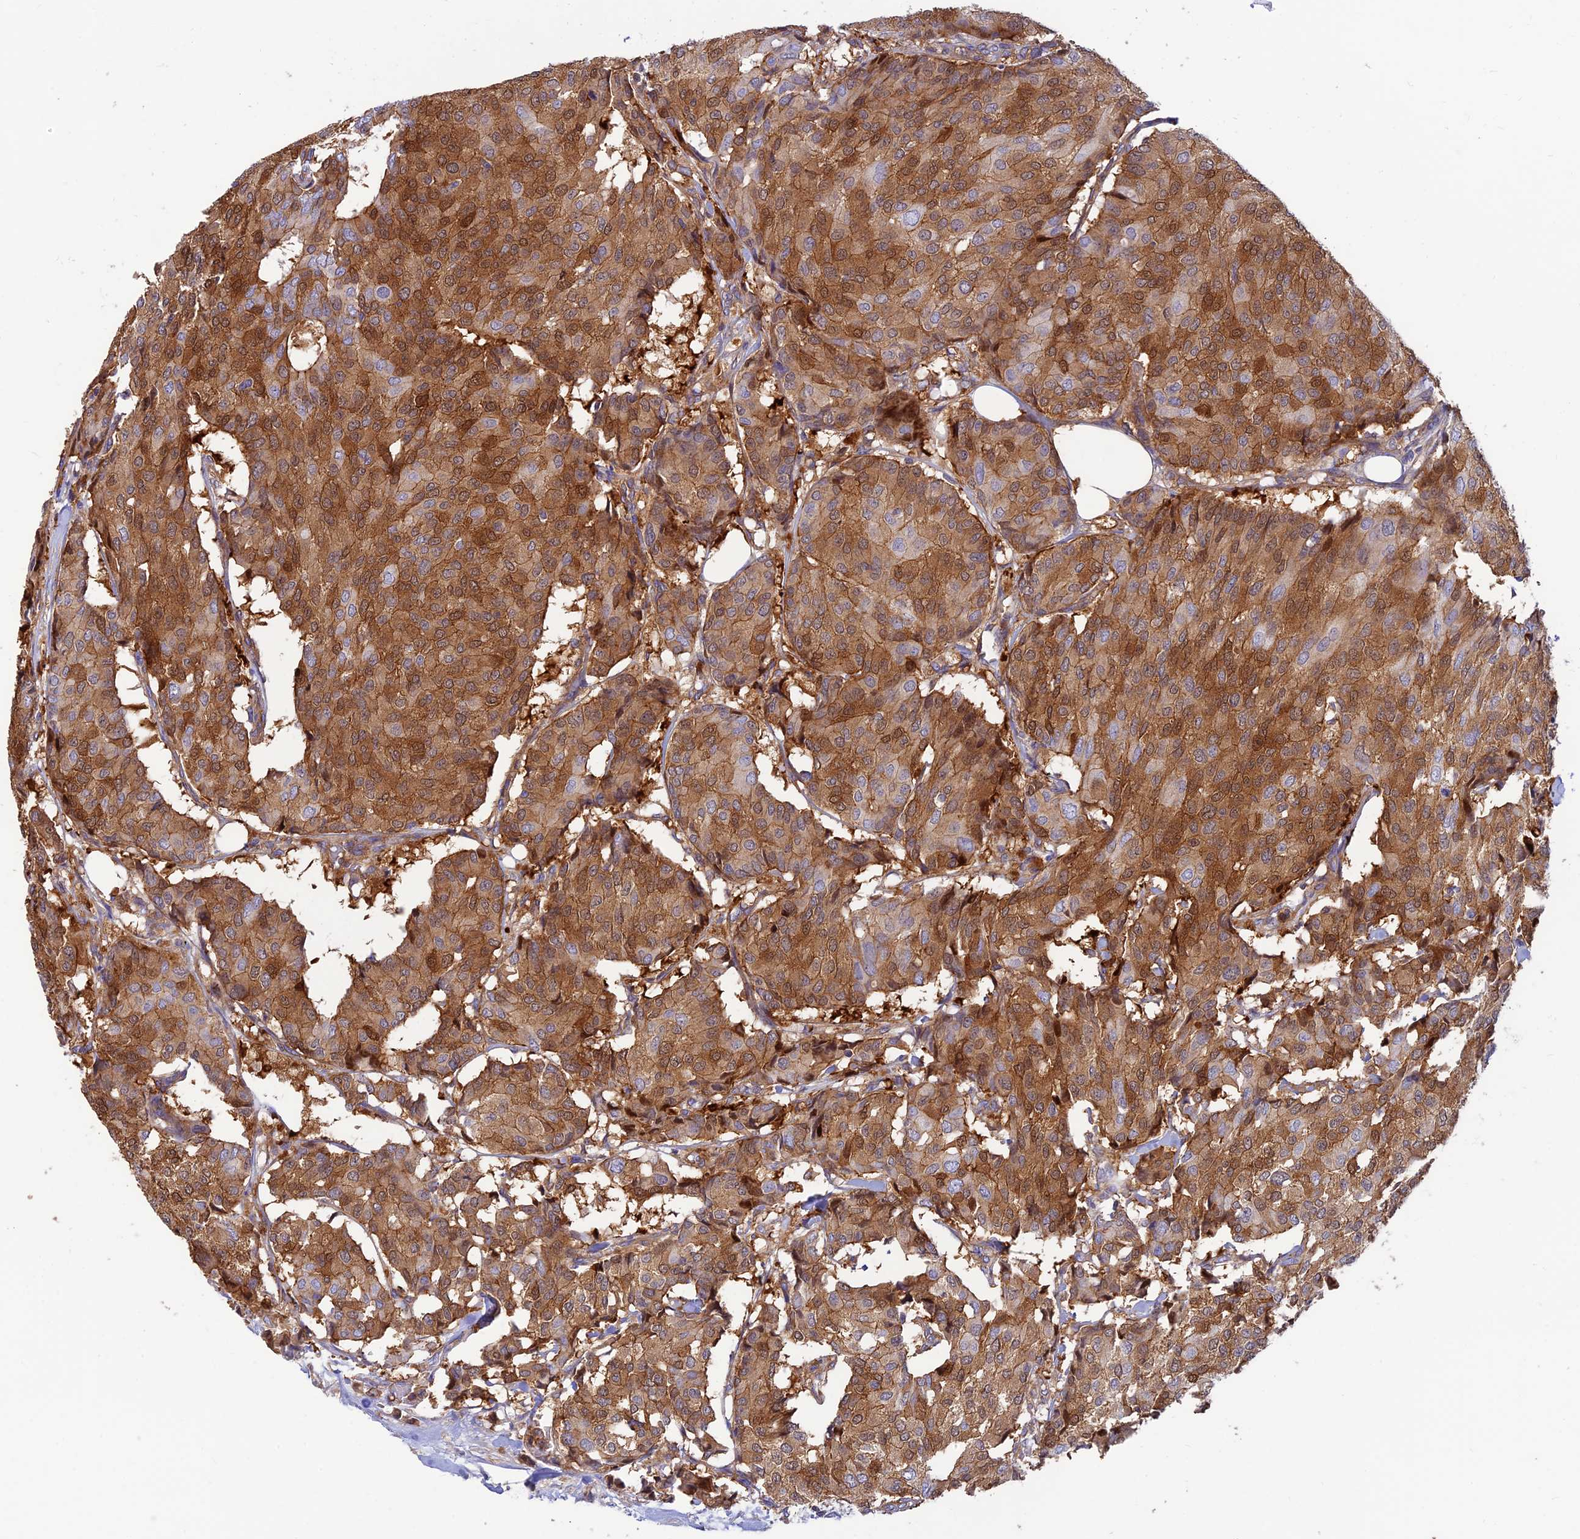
{"staining": {"intensity": "moderate", "quantity": ">75%", "location": "cytoplasmic/membranous,nuclear"}, "tissue": "breast cancer", "cell_type": "Tumor cells", "image_type": "cancer", "snomed": [{"axis": "morphology", "description": "Duct carcinoma"}, {"axis": "topography", "description": "Breast"}], "caption": "Protein staining by IHC demonstrates moderate cytoplasmic/membranous and nuclear expression in about >75% of tumor cells in breast cancer (infiltrating ductal carcinoma). The staining was performed using DAB (3,3'-diaminobenzidine), with brown indicating positive protein expression. Nuclei are stained blue with hematoxylin.", "gene": "PPP1R12C", "patient": {"sex": "female", "age": 75}}